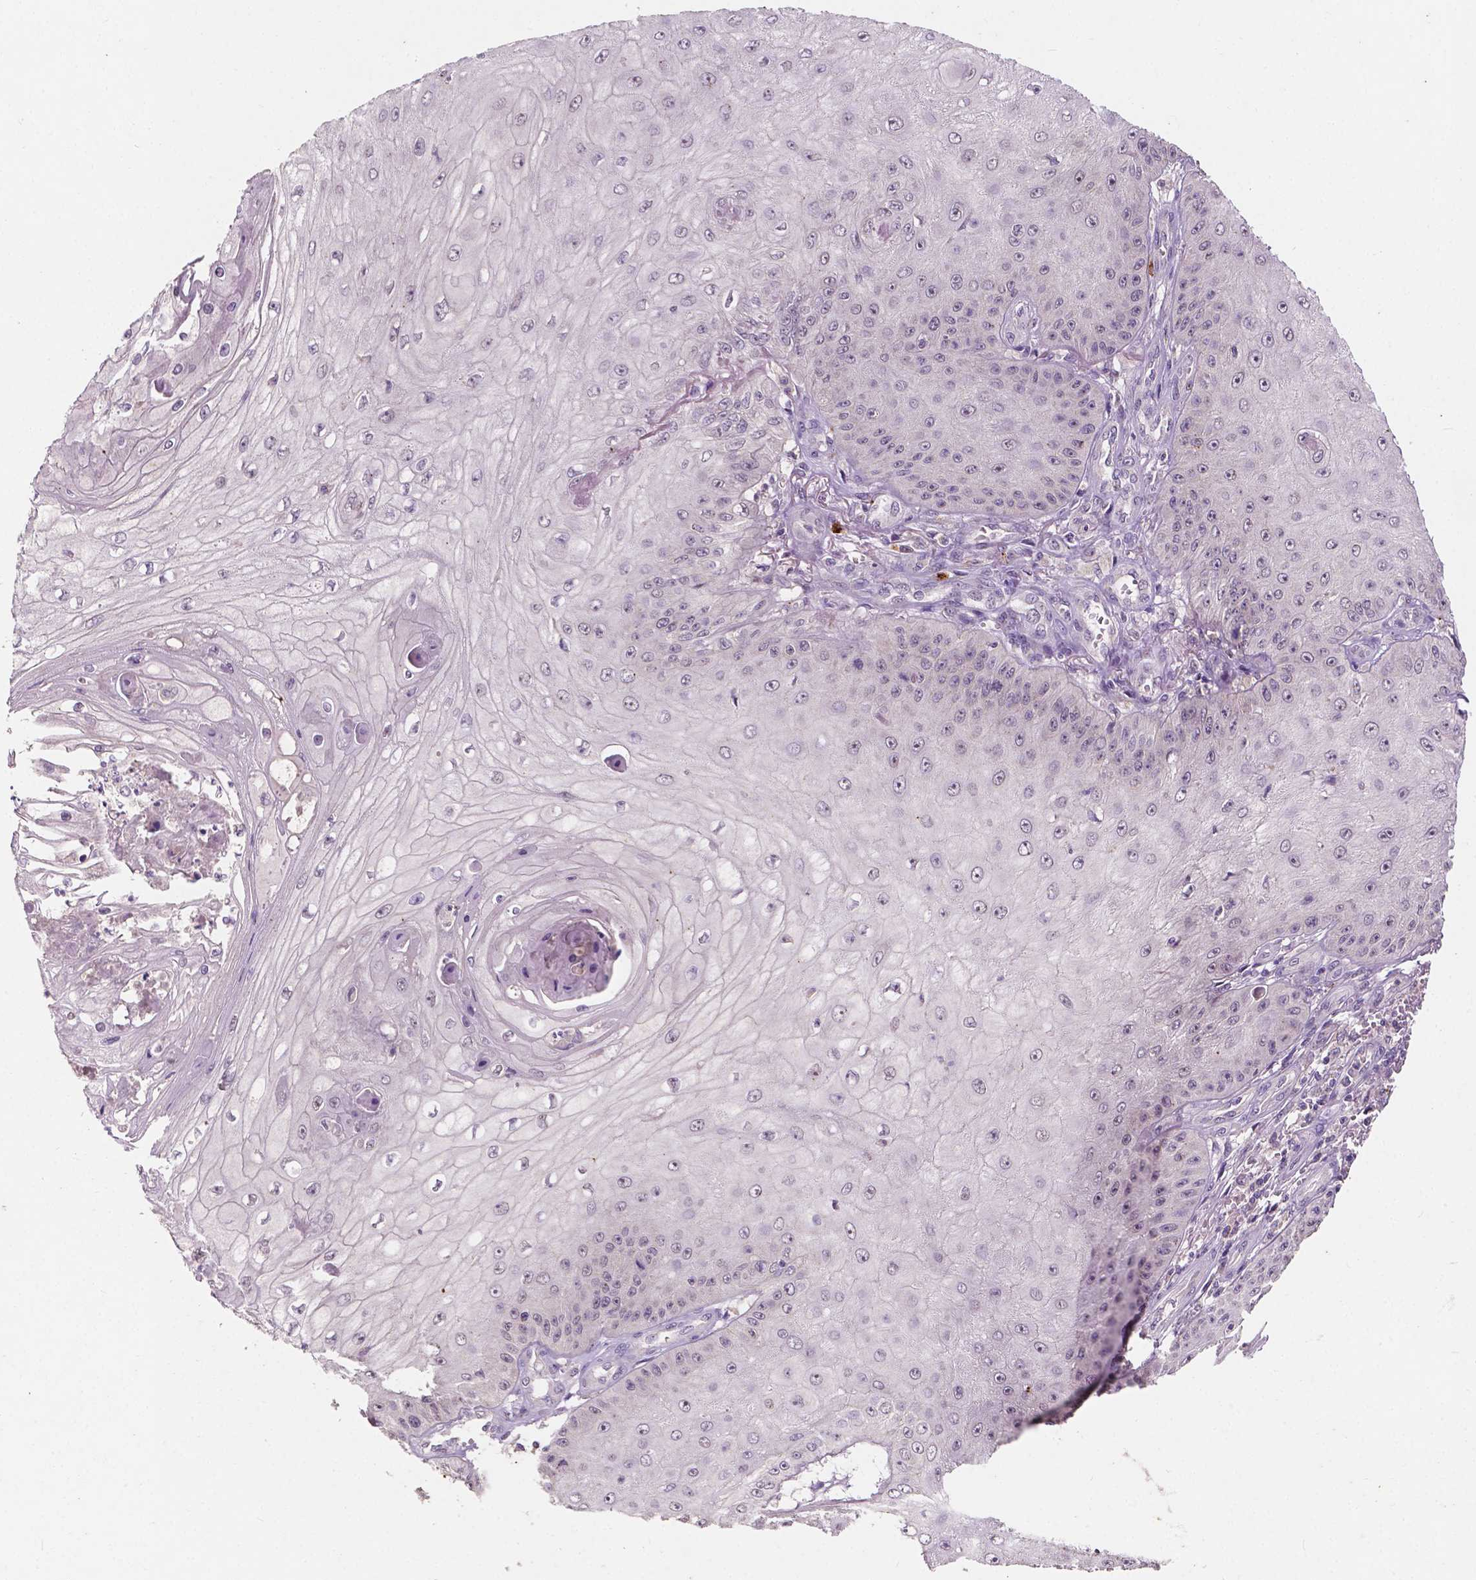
{"staining": {"intensity": "negative", "quantity": "none", "location": "none"}, "tissue": "skin cancer", "cell_type": "Tumor cells", "image_type": "cancer", "snomed": [{"axis": "morphology", "description": "Squamous cell carcinoma, NOS"}, {"axis": "topography", "description": "Skin"}], "caption": "DAB (3,3'-diaminobenzidine) immunohistochemical staining of human skin cancer shows no significant staining in tumor cells.", "gene": "SIRT2", "patient": {"sex": "male", "age": 70}}